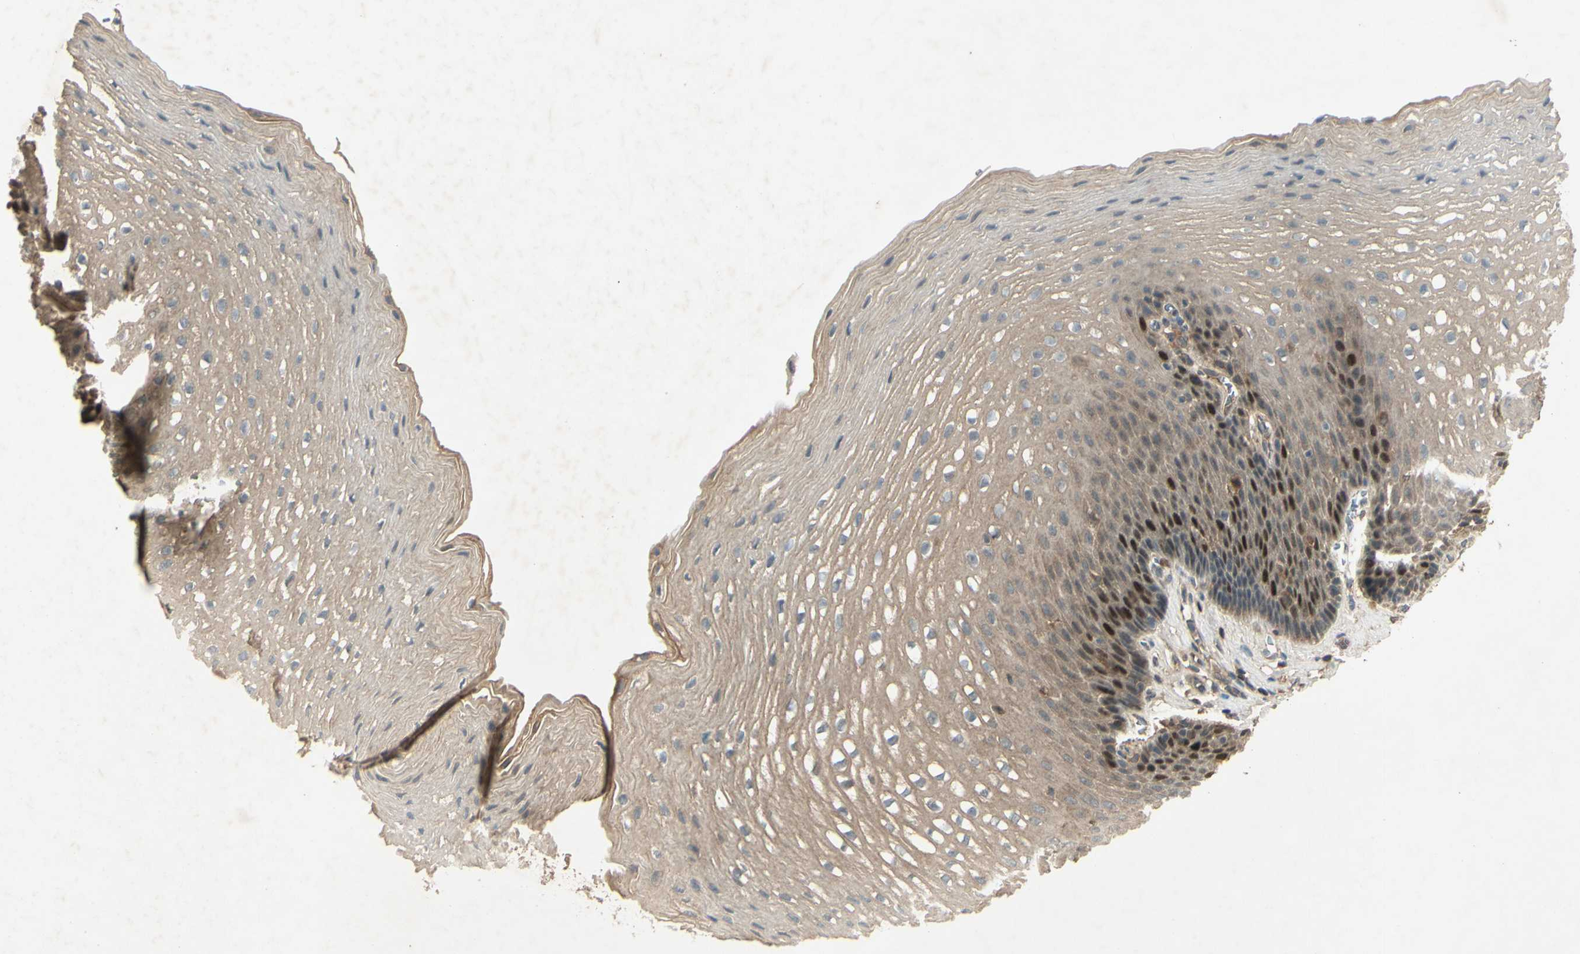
{"staining": {"intensity": "strong", "quantity": "<25%", "location": "nuclear"}, "tissue": "esophagus", "cell_type": "Squamous epithelial cells", "image_type": "normal", "snomed": [{"axis": "morphology", "description": "Normal tissue, NOS"}, {"axis": "topography", "description": "Esophagus"}], "caption": "This image exhibits normal esophagus stained with IHC to label a protein in brown. The nuclear of squamous epithelial cells show strong positivity for the protein. Nuclei are counter-stained blue.", "gene": "RAD18", "patient": {"sex": "male", "age": 48}}